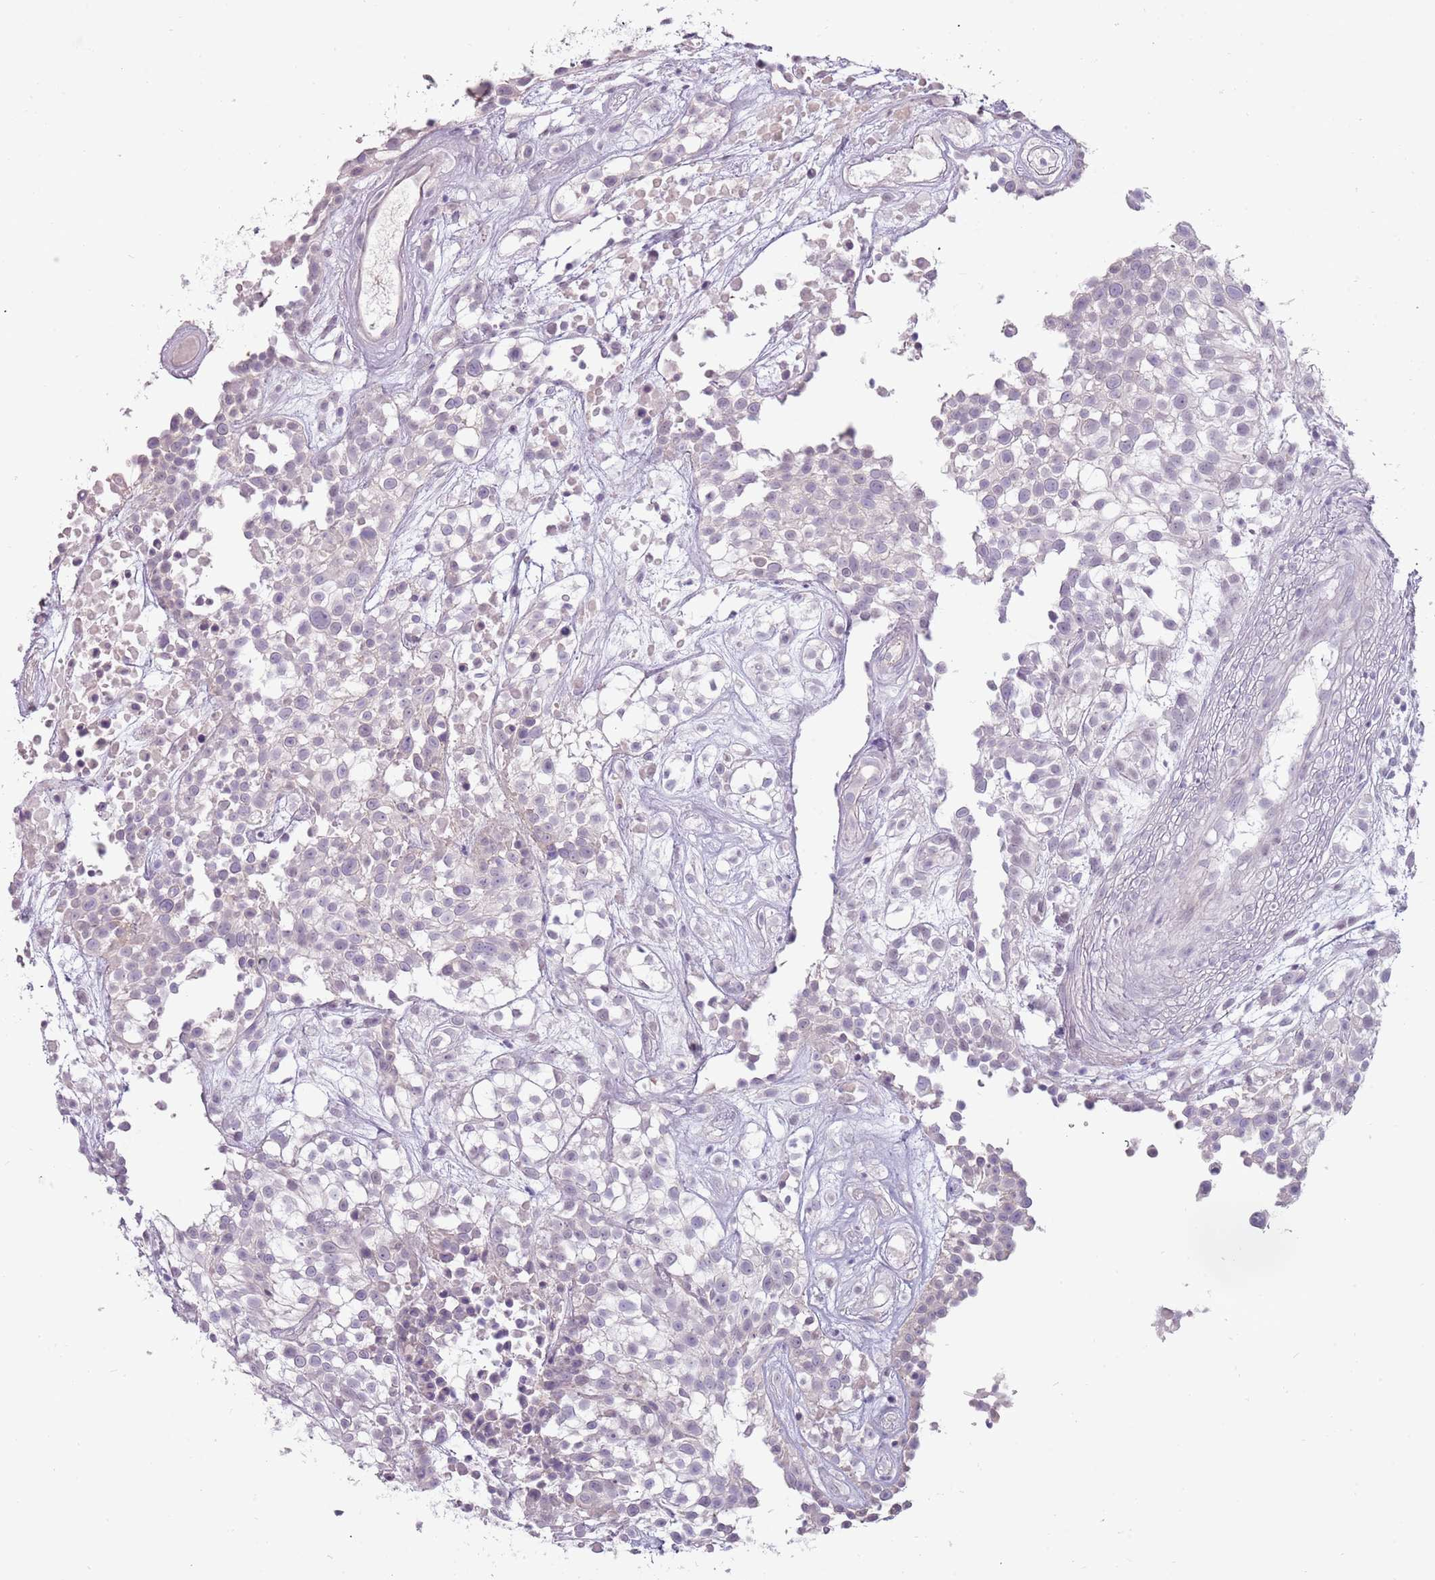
{"staining": {"intensity": "negative", "quantity": "none", "location": "none"}, "tissue": "urothelial cancer", "cell_type": "Tumor cells", "image_type": "cancer", "snomed": [{"axis": "morphology", "description": "Urothelial carcinoma, High grade"}, {"axis": "topography", "description": "Urinary bladder"}], "caption": "Tumor cells are negative for brown protein staining in urothelial cancer. Brightfield microscopy of IHC stained with DAB (3,3'-diaminobenzidine) (brown) and hematoxylin (blue), captured at high magnification.", "gene": "RFX2", "patient": {"sex": "male", "age": 56}}